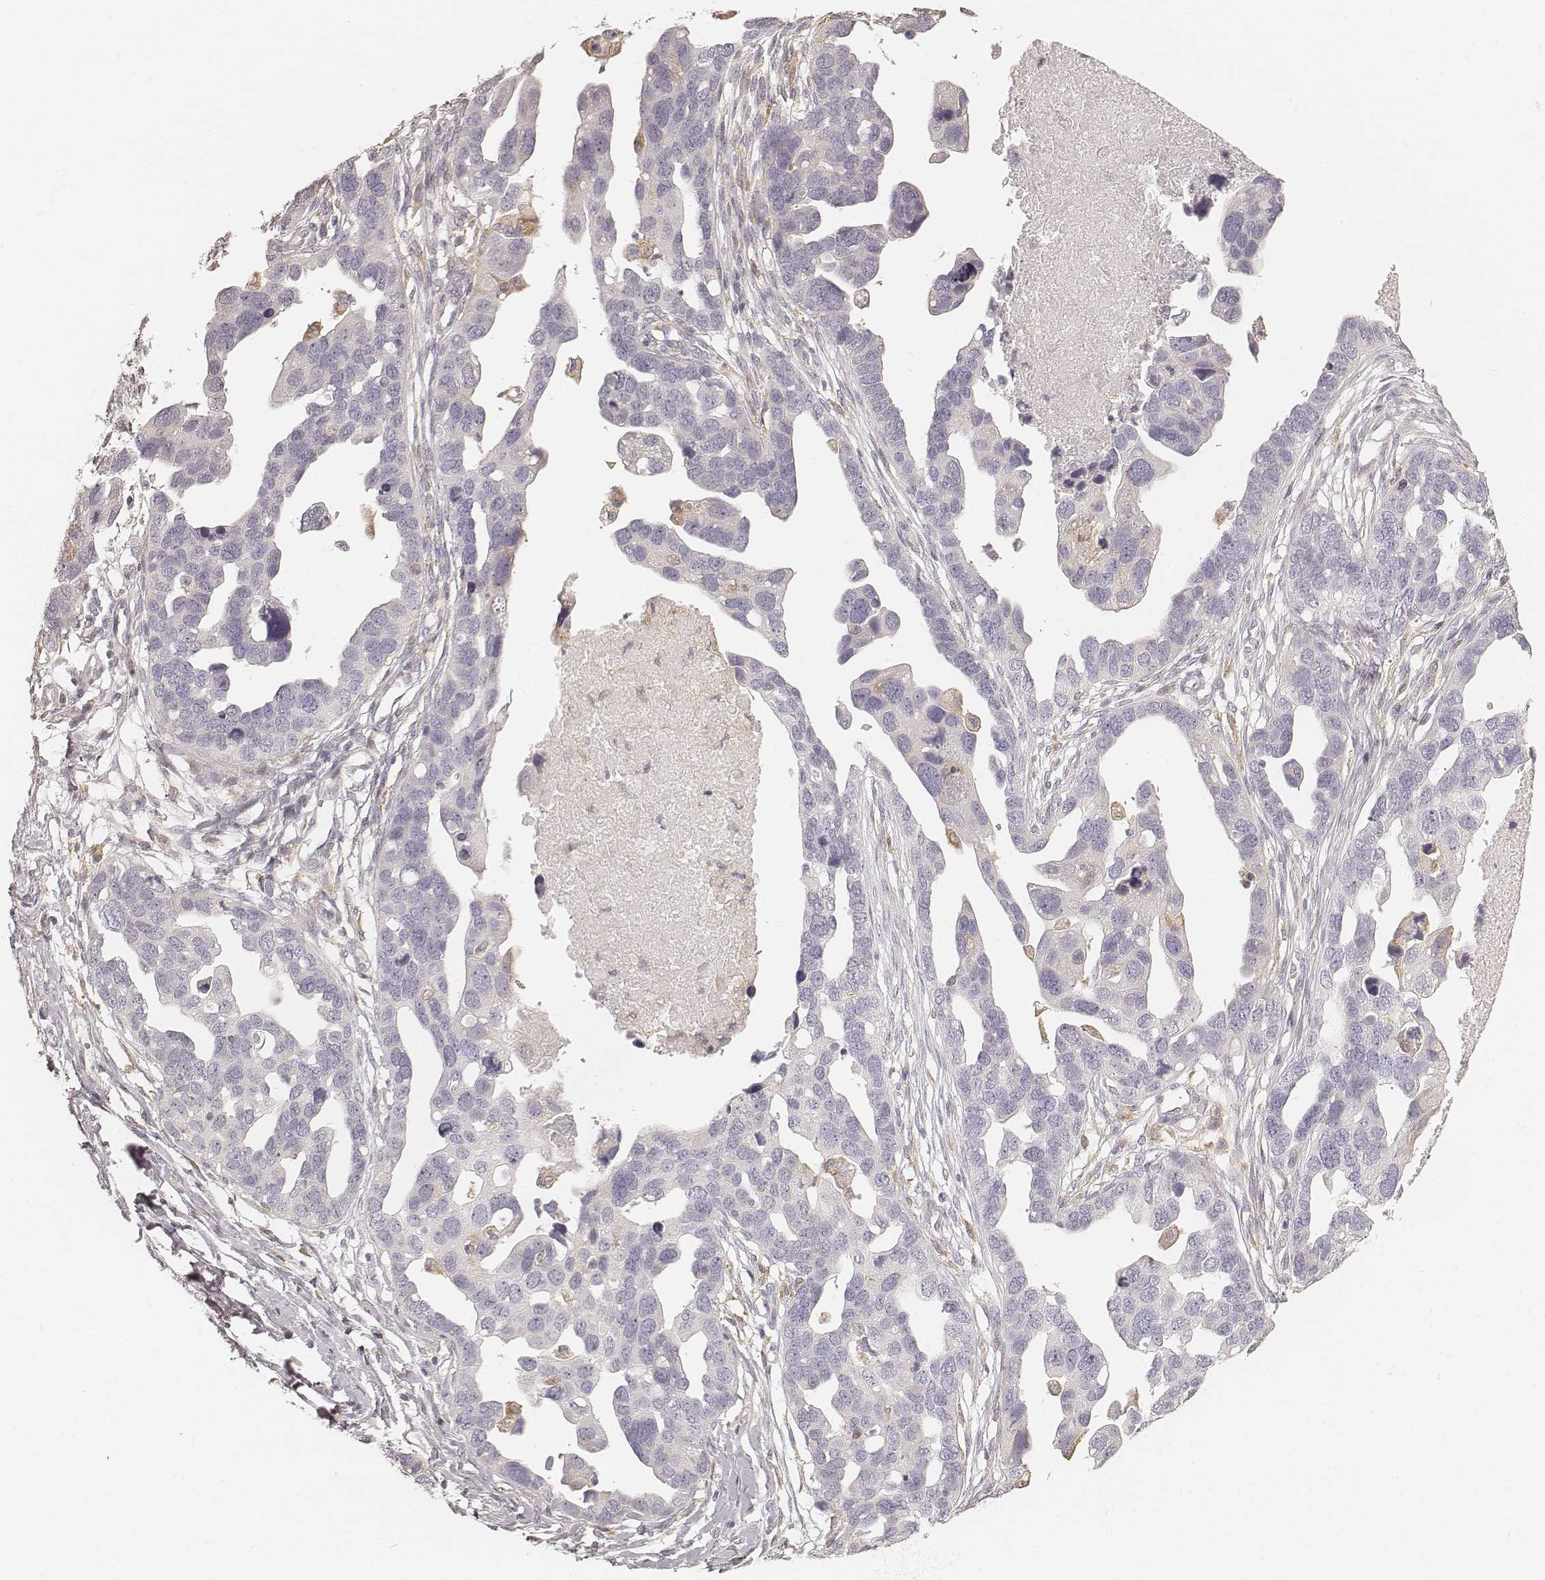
{"staining": {"intensity": "negative", "quantity": "none", "location": "none"}, "tissue": "ovarian cancer", "cell_type": "Tumor cells", "image_type": "cancer", "snomed": [{"axis": "morphology", "description": "Cystadenocarcinoma, serous, NOS"}, {"axis": "topography", "description": "Ovary"}], "caption": "The photomicrograph reveals no significant positivity in tumor cells of serous cystadenocarcinoma (ovarian). (DAB IHC with hematoxylin counter stain).", "gene": "FMNL2", "patient": {"sex": "female", "age": 54}}